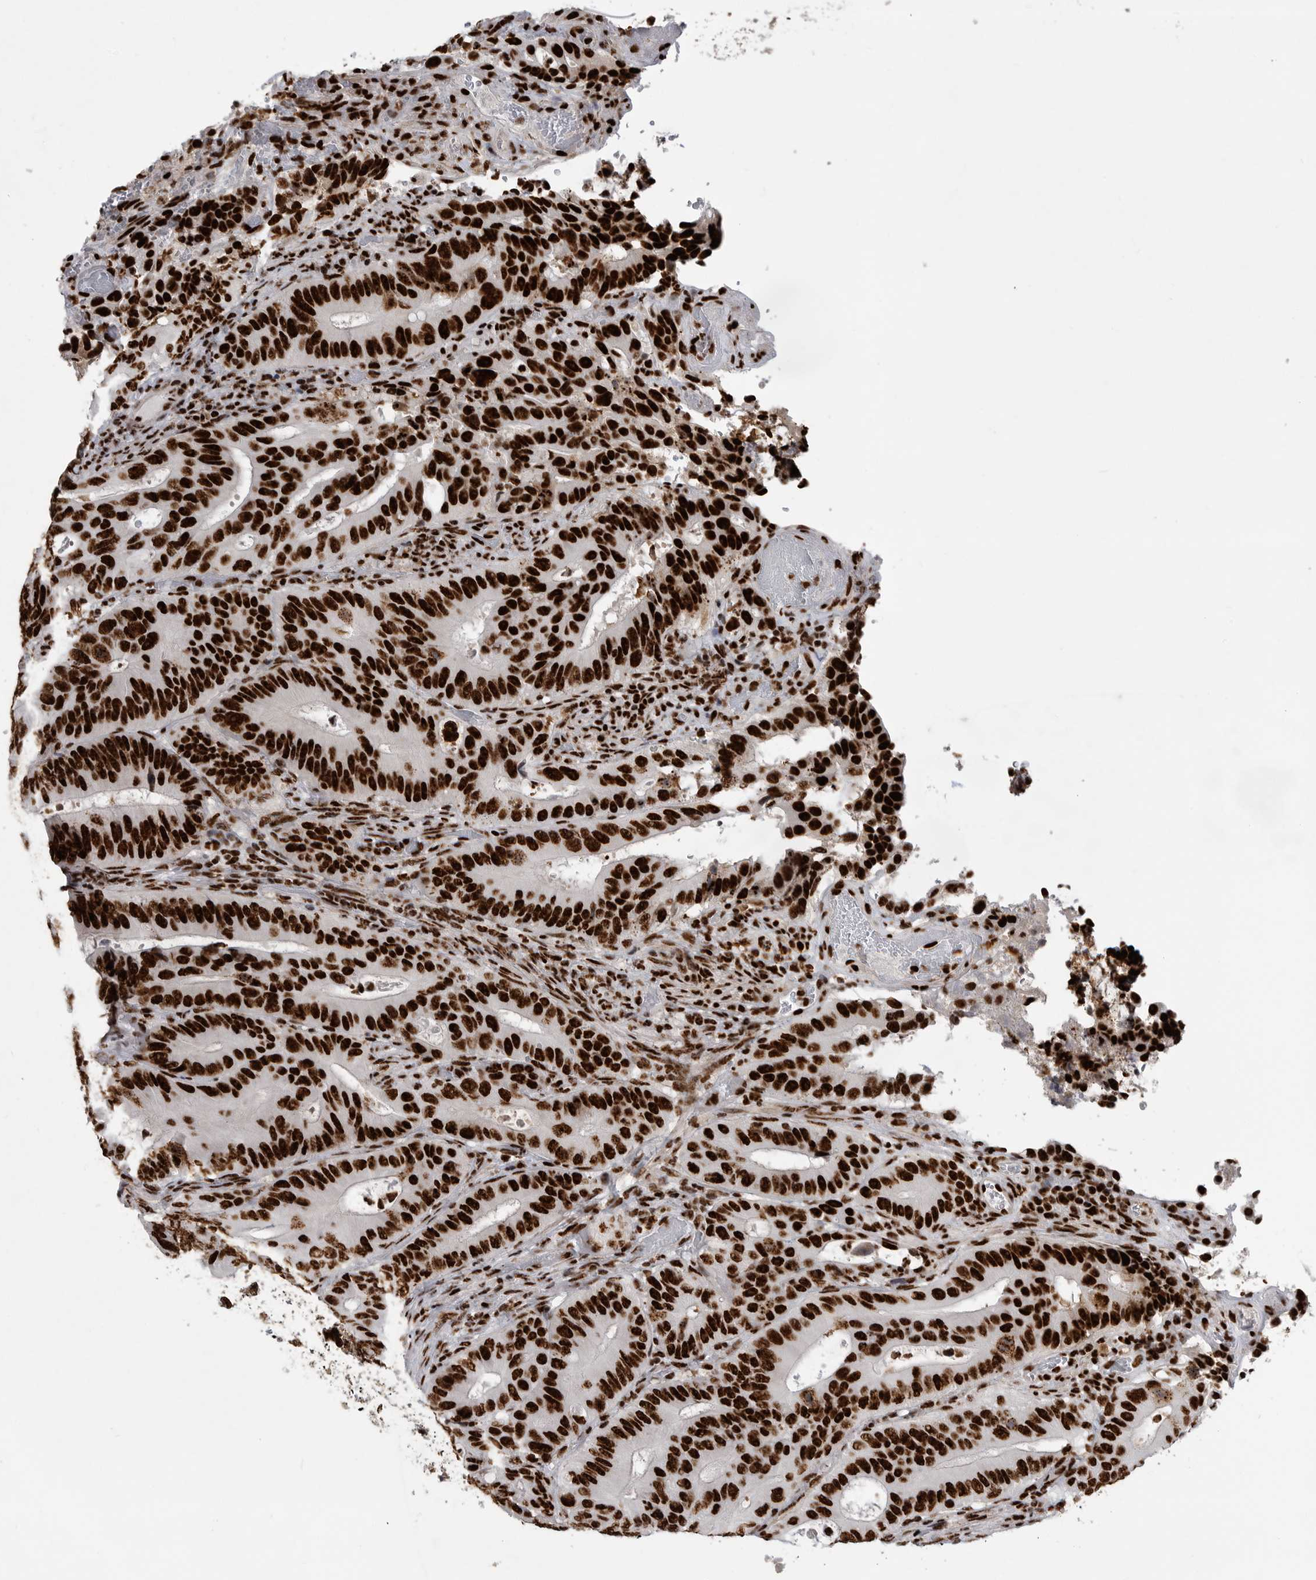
{"staining": {"intensity": "strong", "quantity": ">75%", "location": "nuclear"}, "tissue": "colorectal cancer", "cell_type": "Tumor cells", "image_type": "cancer", "snomed": [{"axis": "morphology", "description": "Adenocarcinoma, NOS"}, {"axis": "topography", "description": "Colon"}], "caption": "Brown immunohistochemical staining in colorectal cancer displays strong nuclear positivity in approximately >75% of tumor cells.", "gene": "BCLAF1", "patient": {"sex": "male", "age": 83}}